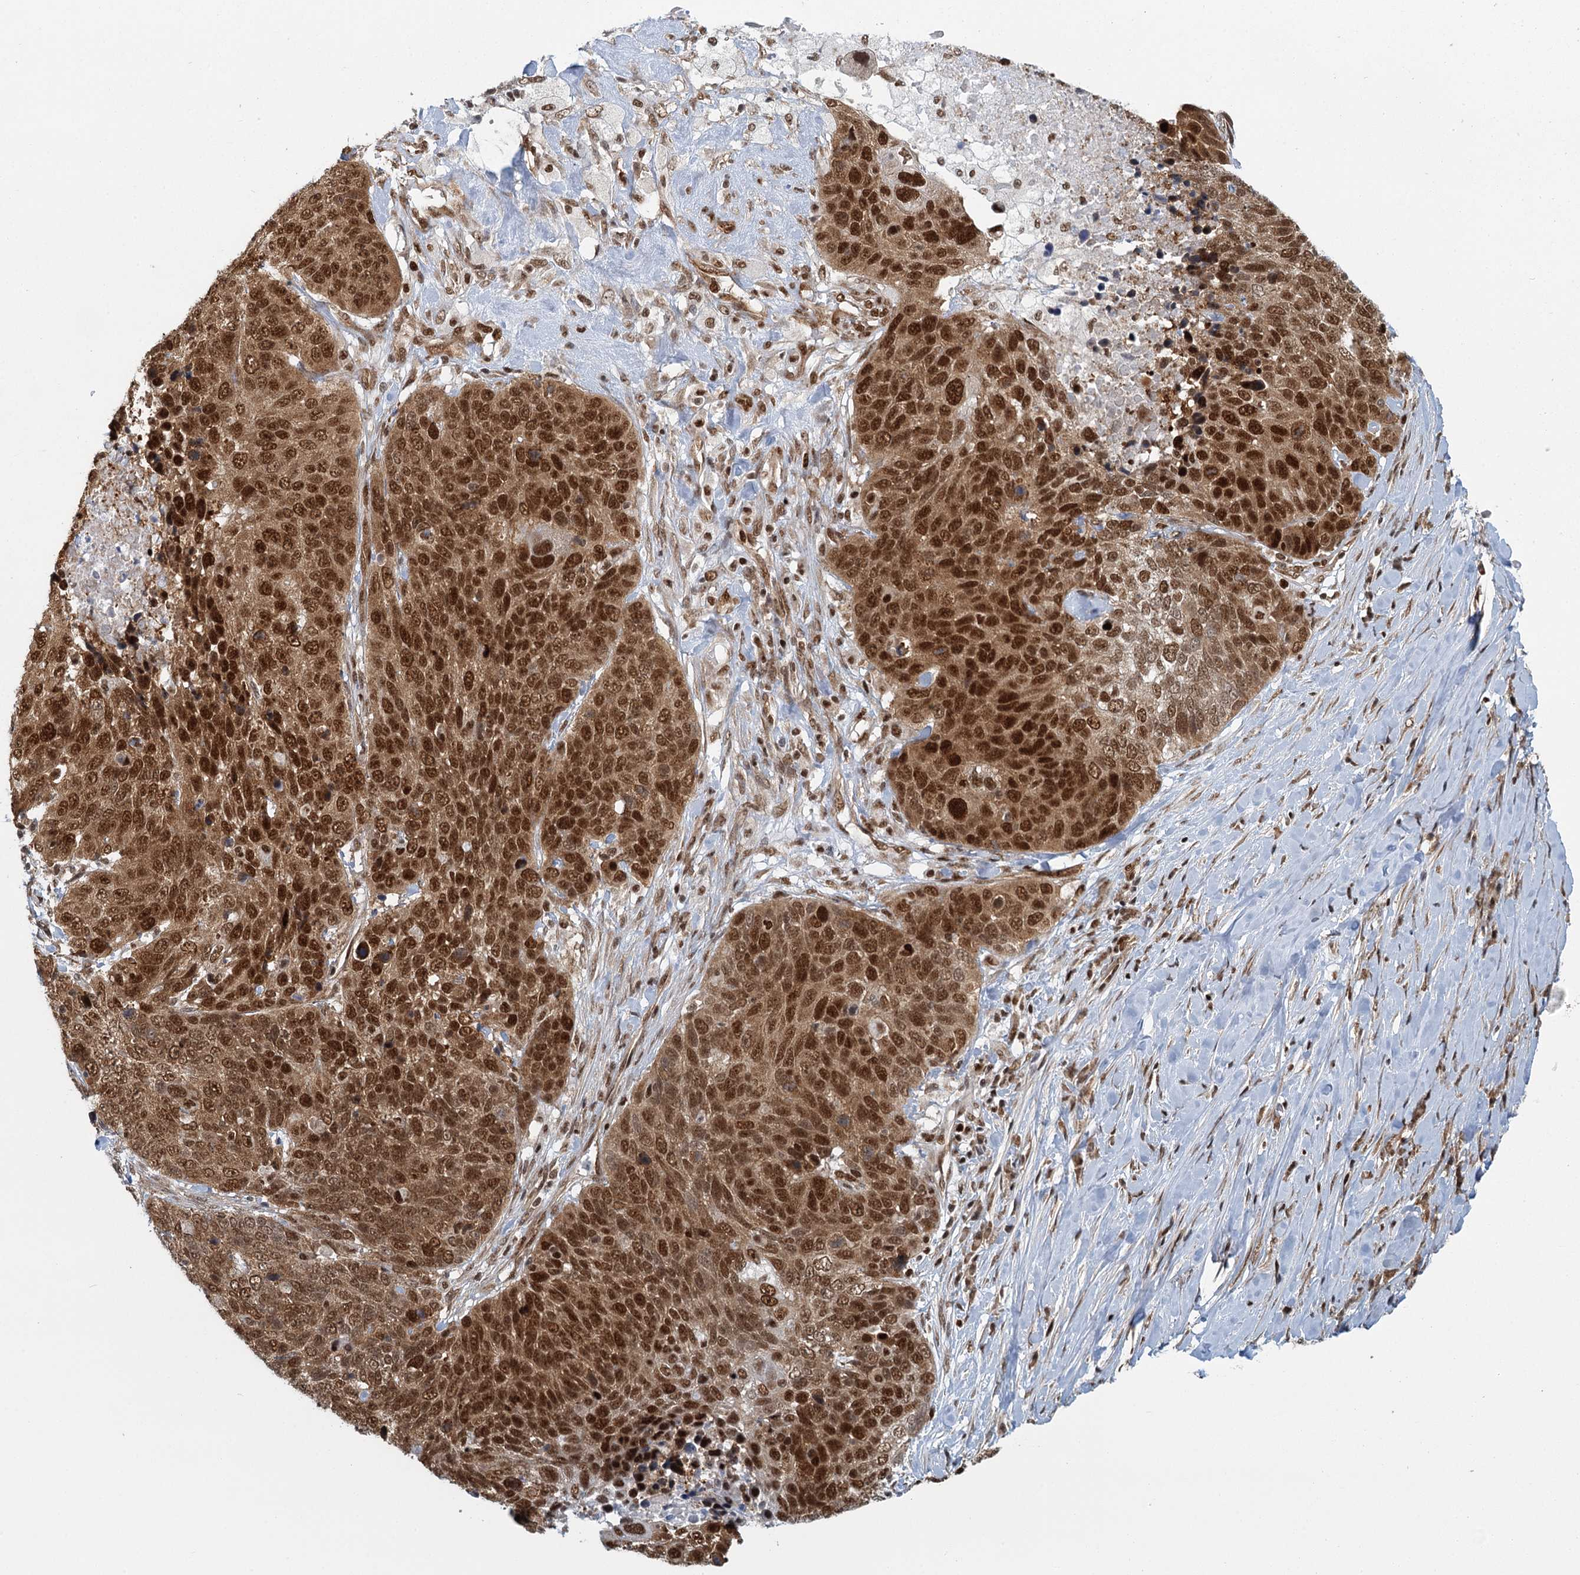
{"staining": {"intensity": "strong", "quantity": ">75%", "location": "cytoplasmic/membranous,nuclear"}, "tissue": "lung cancer", "cell_type": "Tumor cells", "image_type": "cancer", "snomed": [{"axis": "morphology", "description": "Normal tissue, NOS"}, {"axis": "morphology", "description": "Squamous cell carcinoma, NOS"}, {"axis": "topography", "description": "Lymph node"}, {"axis": "topography", "description": "Lung"}], "caption": "Immunohistochemical staining of human lung cancer exhibits high levels of strong cytoplasmic/membranous and nuclear positivity in about >75% of tumor cells. (DAB IHC, brown staining for protein, blue staining for nuclei).", "gene": "GPATCH11", "patient": {"sex": "male", "age": 66}}